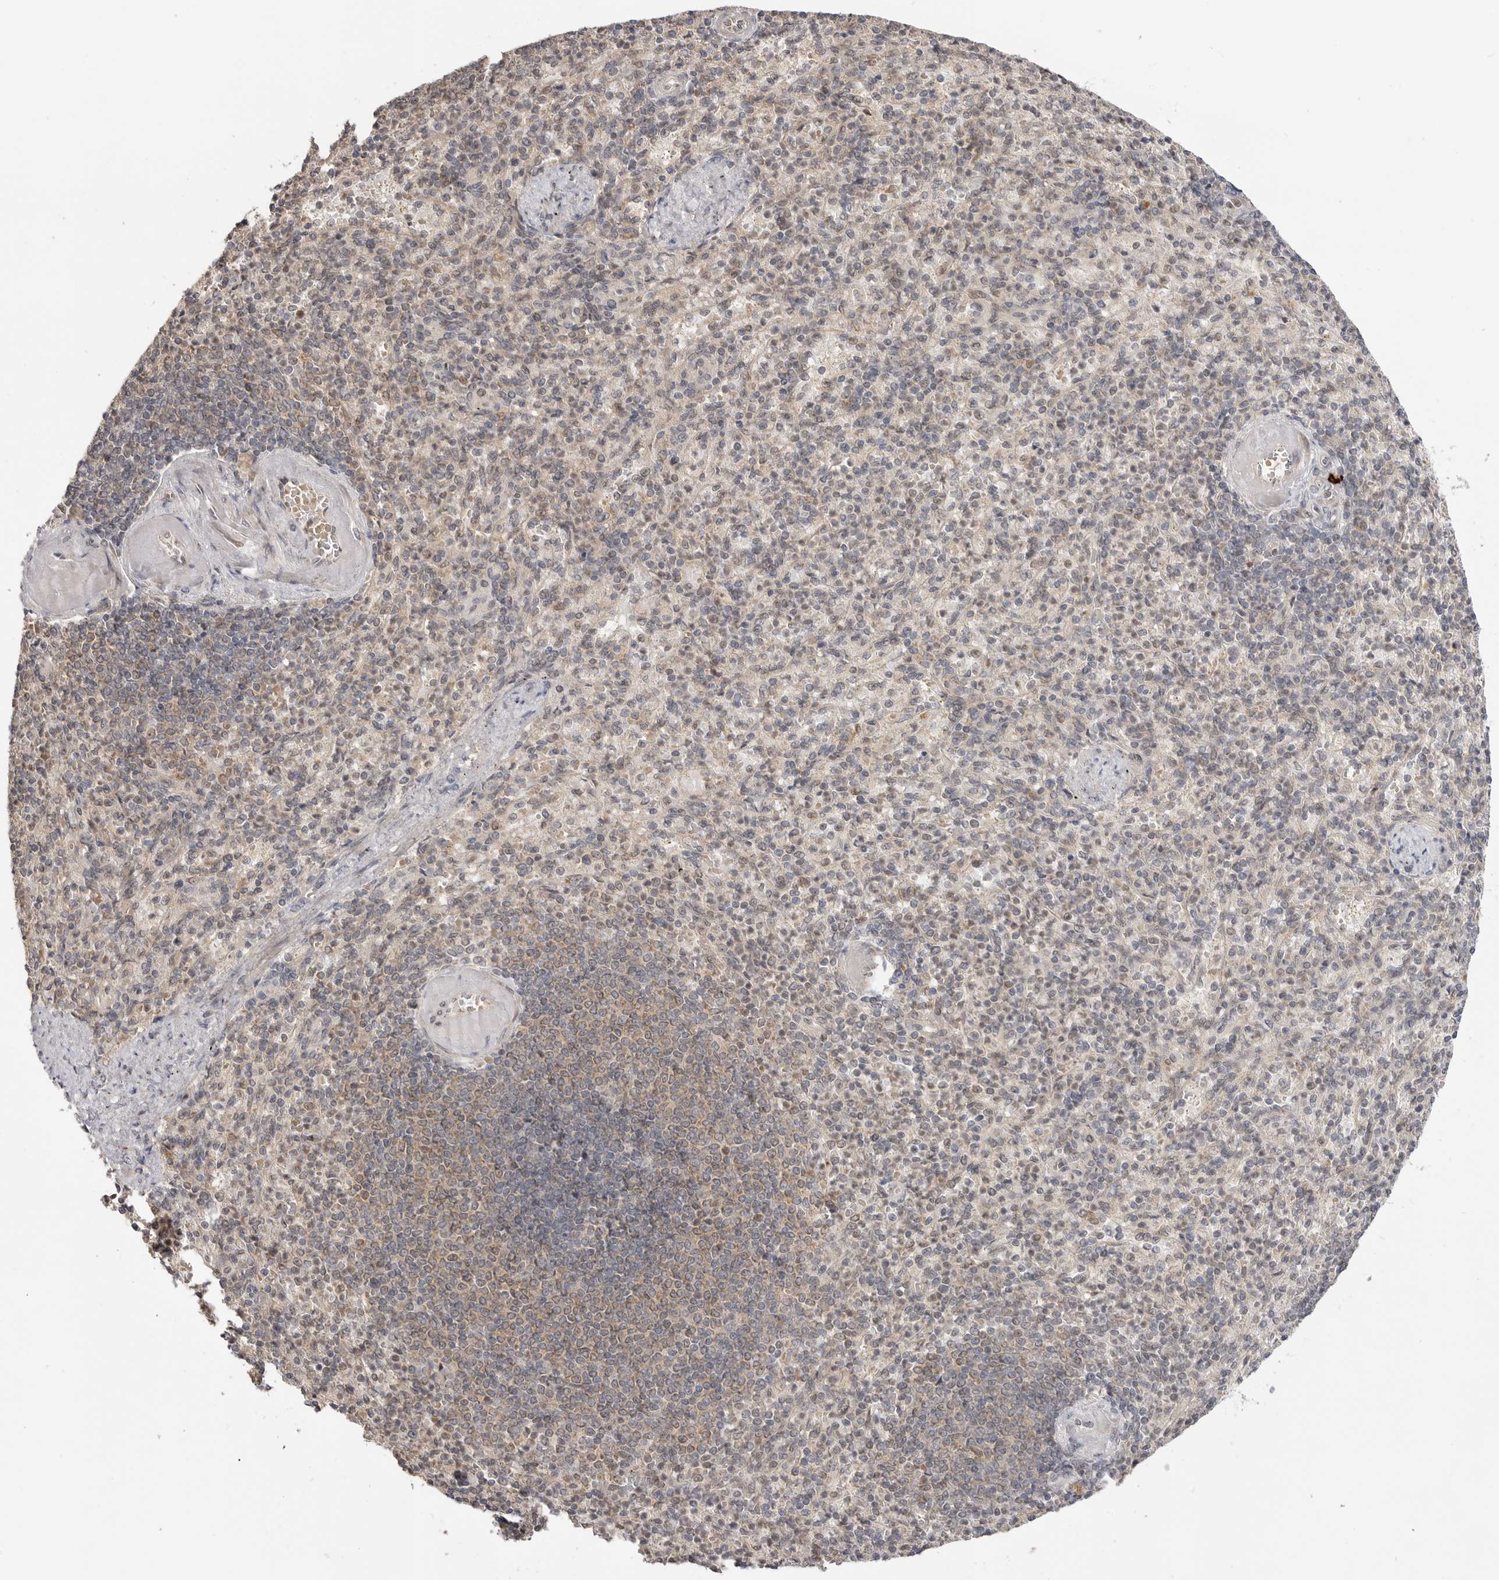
{"staining": {"intensity": "weak", "quantity": "<25%", "location": "cytoplasmic/membranous"}, "tissue": "spleen", "cell_type": "Cells in red pulp", "image_type": "normal", "snomed": [{"axis": "morphology", "description": "Normal tissue, NOS"}, {"axis": "topography", "description": "Spleen"}], "caption": "This image is of unremarkable spleen stained with IHC to label a protein in brown with the nuclei are counter-stained blue. There is no staining in cells in red pulp. (DAB (3,3'-diaminobenzidine) immunohistochemistry (IHC) visualized using brightfield microscopy, high magnification).", "gene": "ALKAL1", "patient": {"sex": "female", "age": 74}}